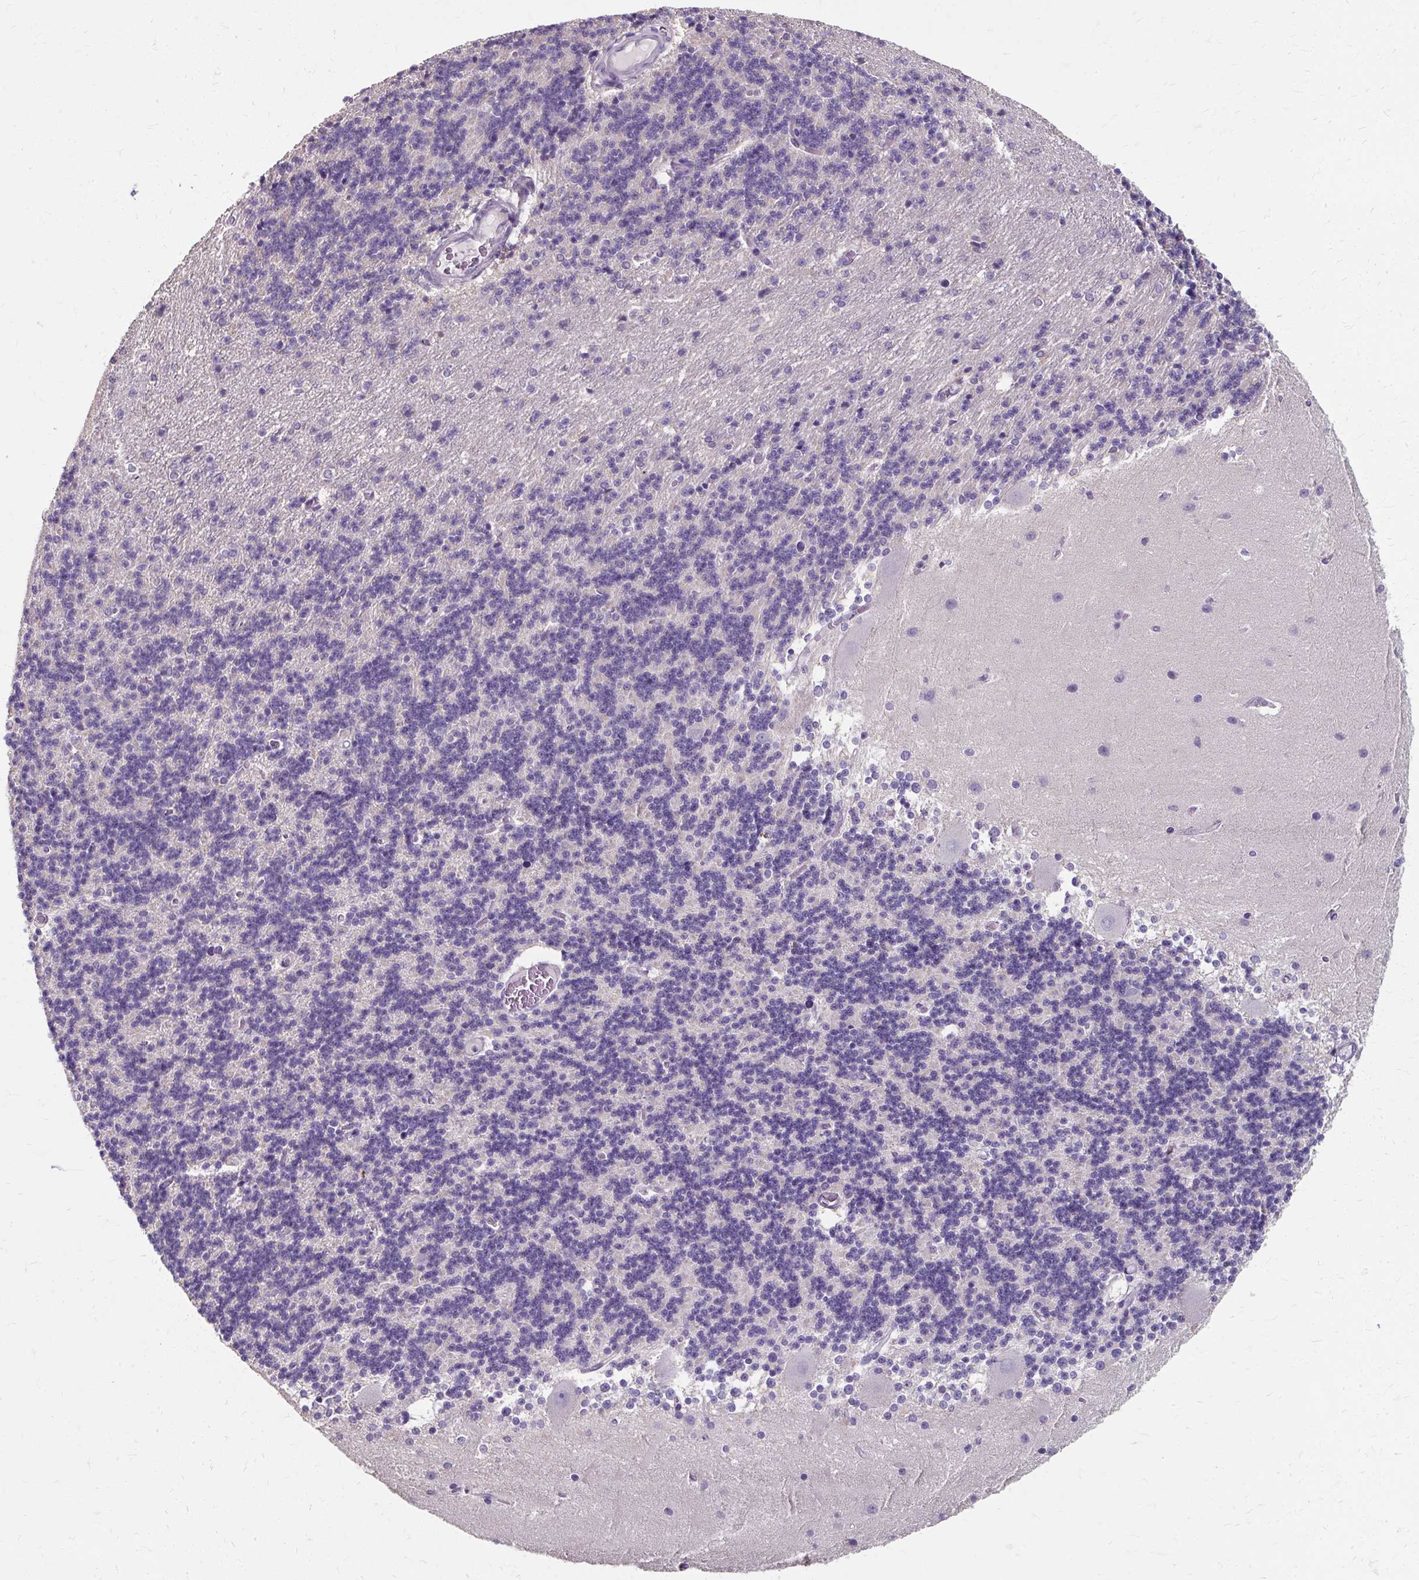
{"staining": {"intensity": "negative", "quantity": "none", "location": "none"}, "tissue": "cerebellum", "cell_type": "Cells in granular layer", "image_type": "normal", "snomed": [{"axis": "morphology", "description": "Normal tissue, NOS"}, {"axis": "topography", "description": "Cerebellum"}], "caption": "This is an immunohistochemistry (IHC) photomicrograph of benign cerebellum. There is no staining in cells in granular layer.", "gene": "KLHL24", "patient": {"sex": "female", "age": 54}}